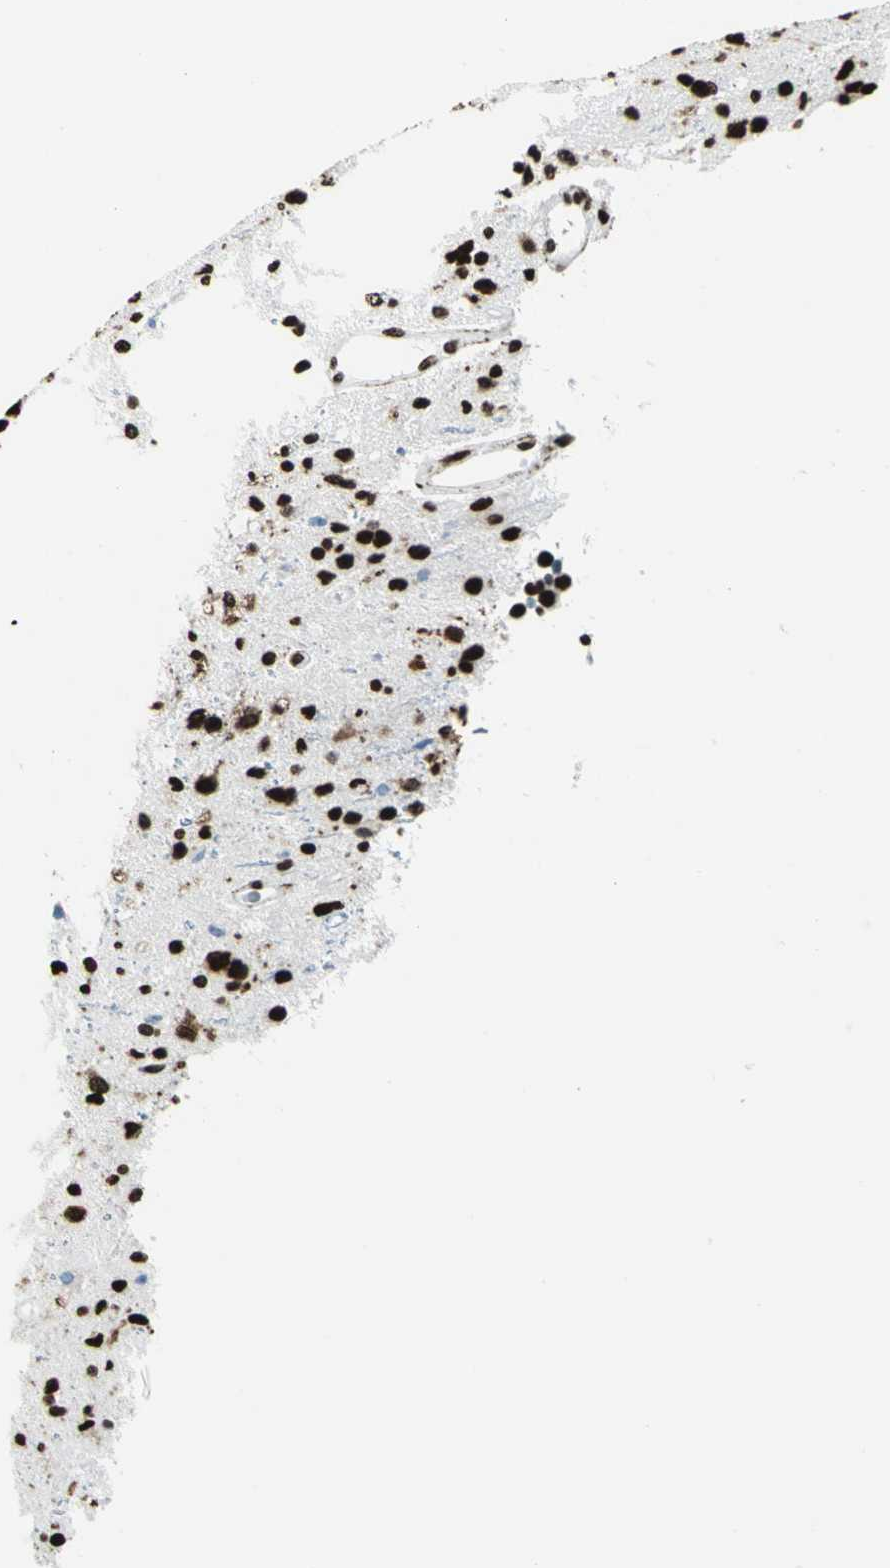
{"staining": {"intensity": "strong", "quantity": ">75%", "location": "cytoplasmic/membranous,nuclear"}, "tissue": "glioma", "cell_type": "Tumor cells", "image_type": "cancer", "snomed": [{"axis": "morphology", "description": "Glioma, malignant, High grade"}, {"axis": "topography", "description": "Brain"}], "caption": "Malignant high-grade glioma tissue reveals strong cytoplasmic/membranous and nuclear positivity in about >75% of tumor cells", "gene": "APEX1", "patient": {"sex": "male", "age": 47}}